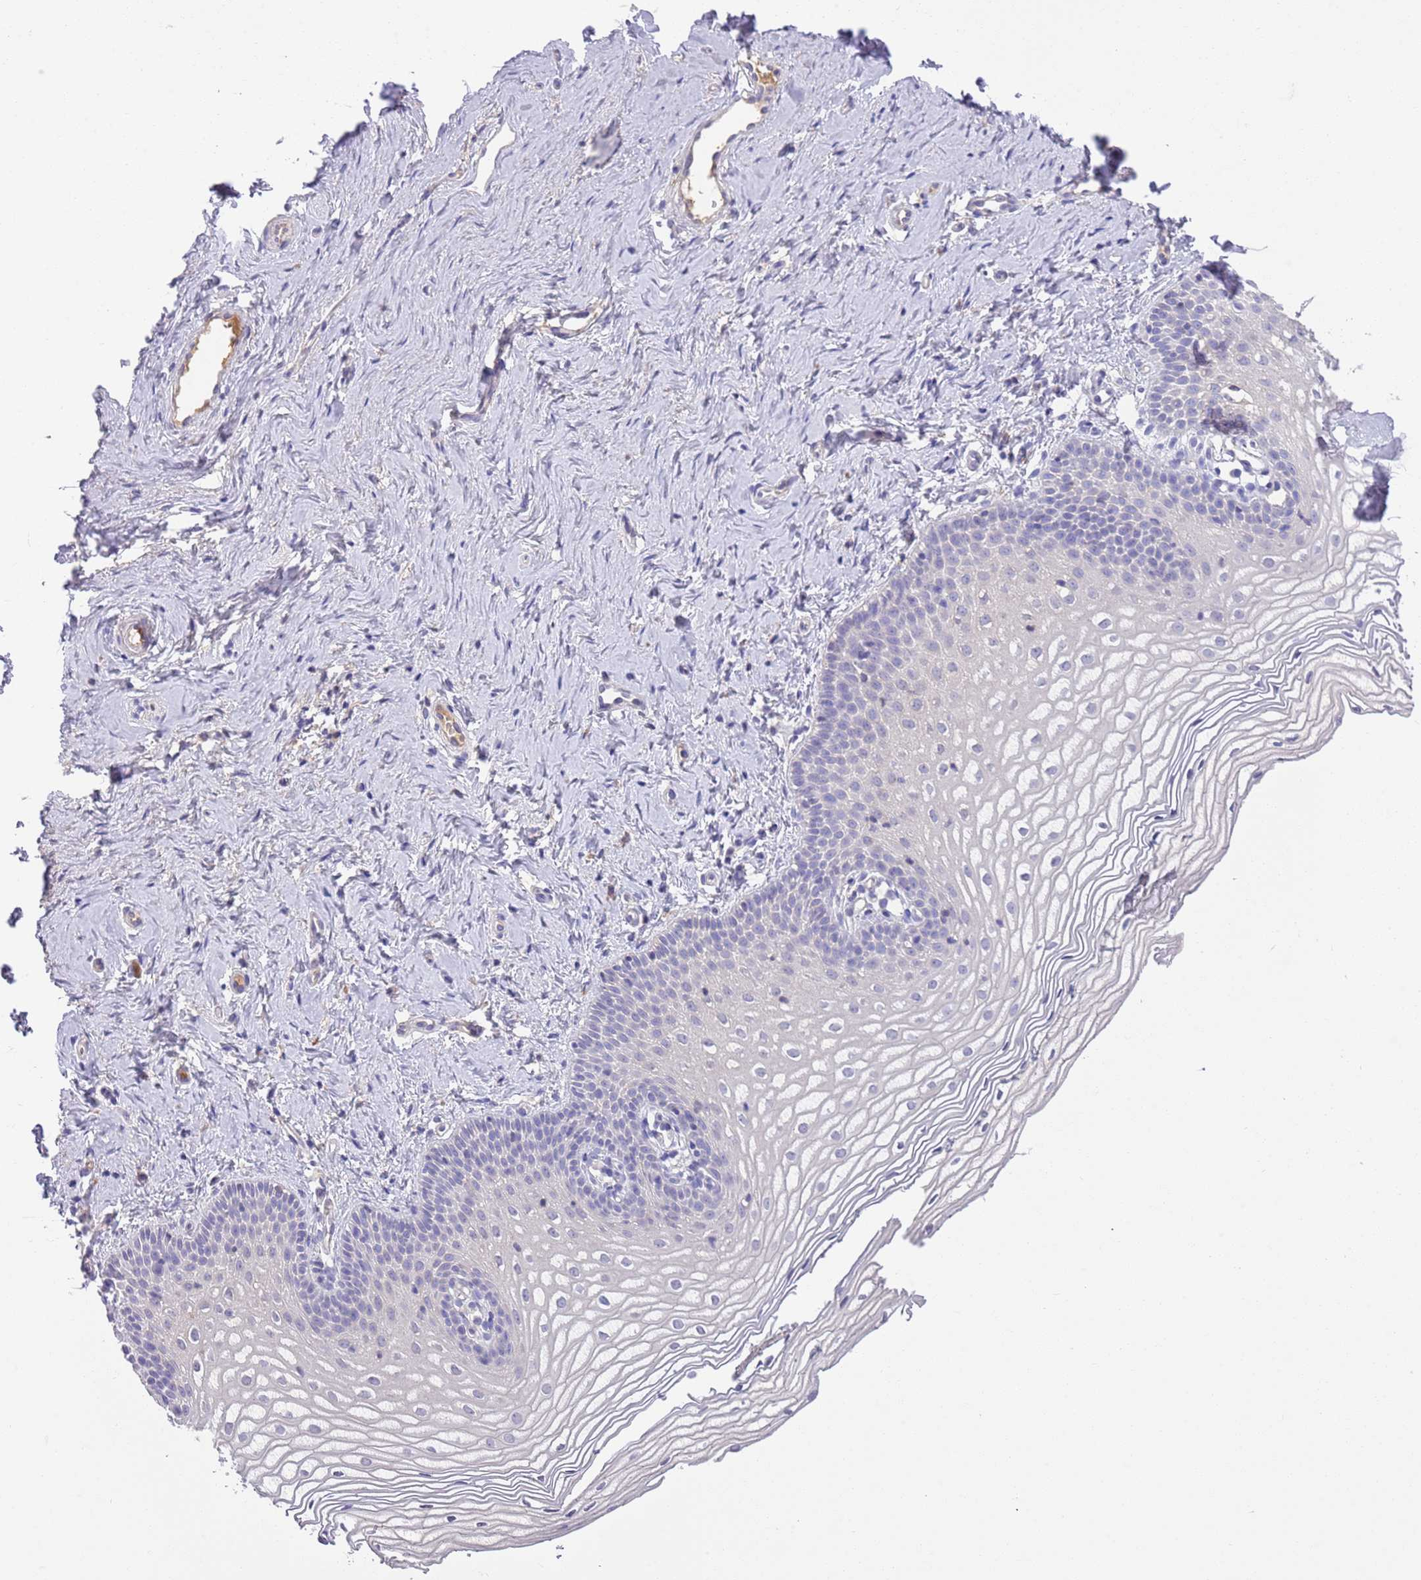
{"staining": {"intensity": "negative", "quantity": "none", "location": "none"}, "tissue": "vagina", "cell_type": "Squamous epithelial cells", "image_type": "normal", "snomed": [{"axis": "morphology", "description": "Normal tissue, NOS"}, {"axis": "topography", "description": "Vagina"}], "caption": "High power microscopy image of an immunohistochemistry micrograph of benign vagina, revealing no significant staining in squamous epithelial cells.", "gene": "IGFL4", "patient": {"sex": "female", "age": 56}}